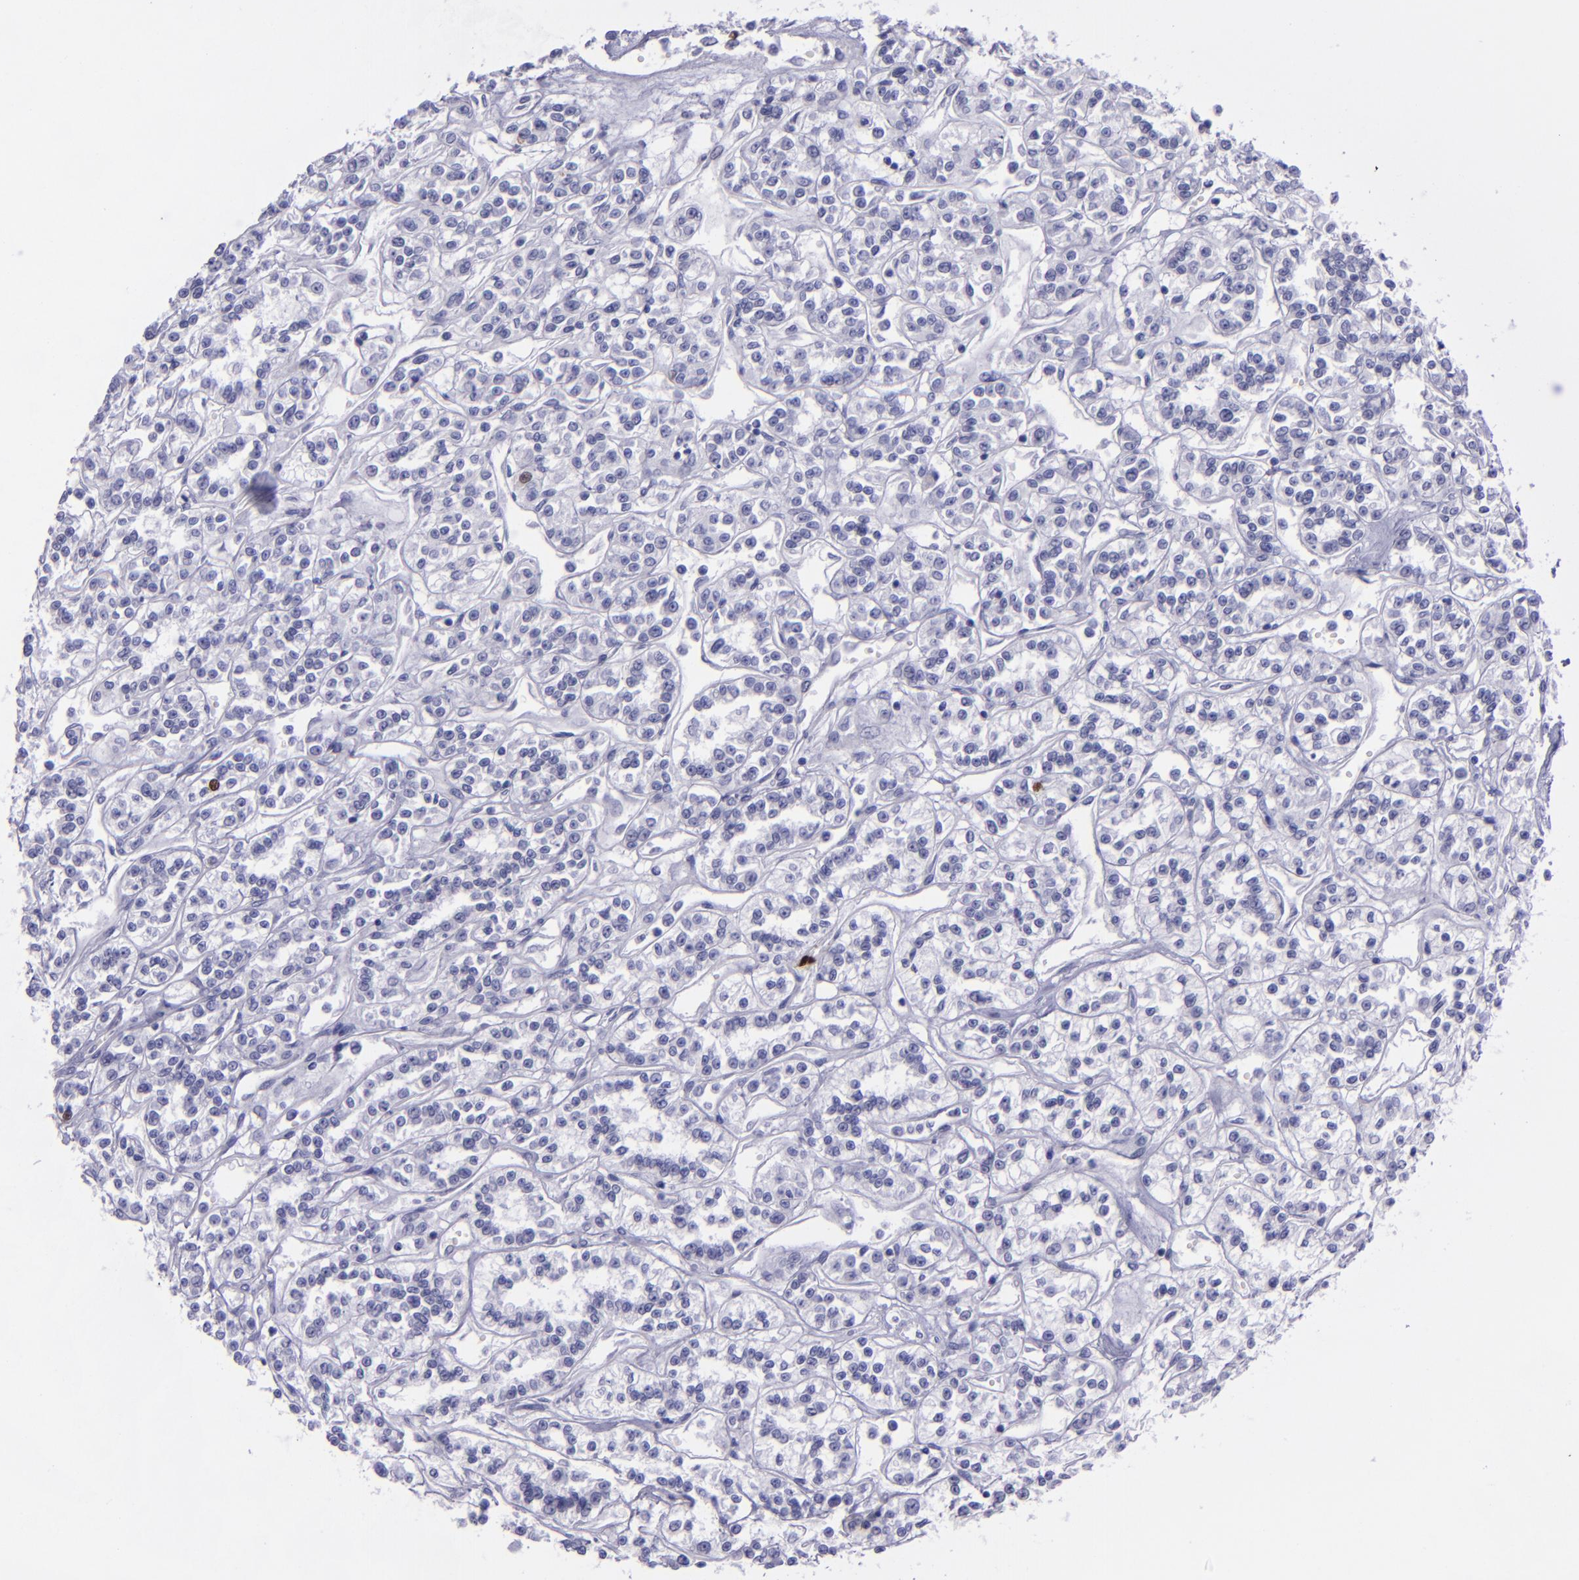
{"staining": {"intensity": "strong", "quantity": "<25%", "location": "nuclear"}, "tissue": "renal cancer", "cell_type": "Tumor cells", "image_type": "cancer", "snomed": [{"axis": "morphology", "description": "Adenocarcinoma, NOS"}, {"axis": "topography", "description": "Kidney"}], "caption": "IHC micrograph of renal cancer stained for a protein (brown), which reveals medium levels of strong nuclear staining in approximately <25% of tumor cells.", "gene": "TOP2A", "patient": {"sex": "female", "age": 76}}